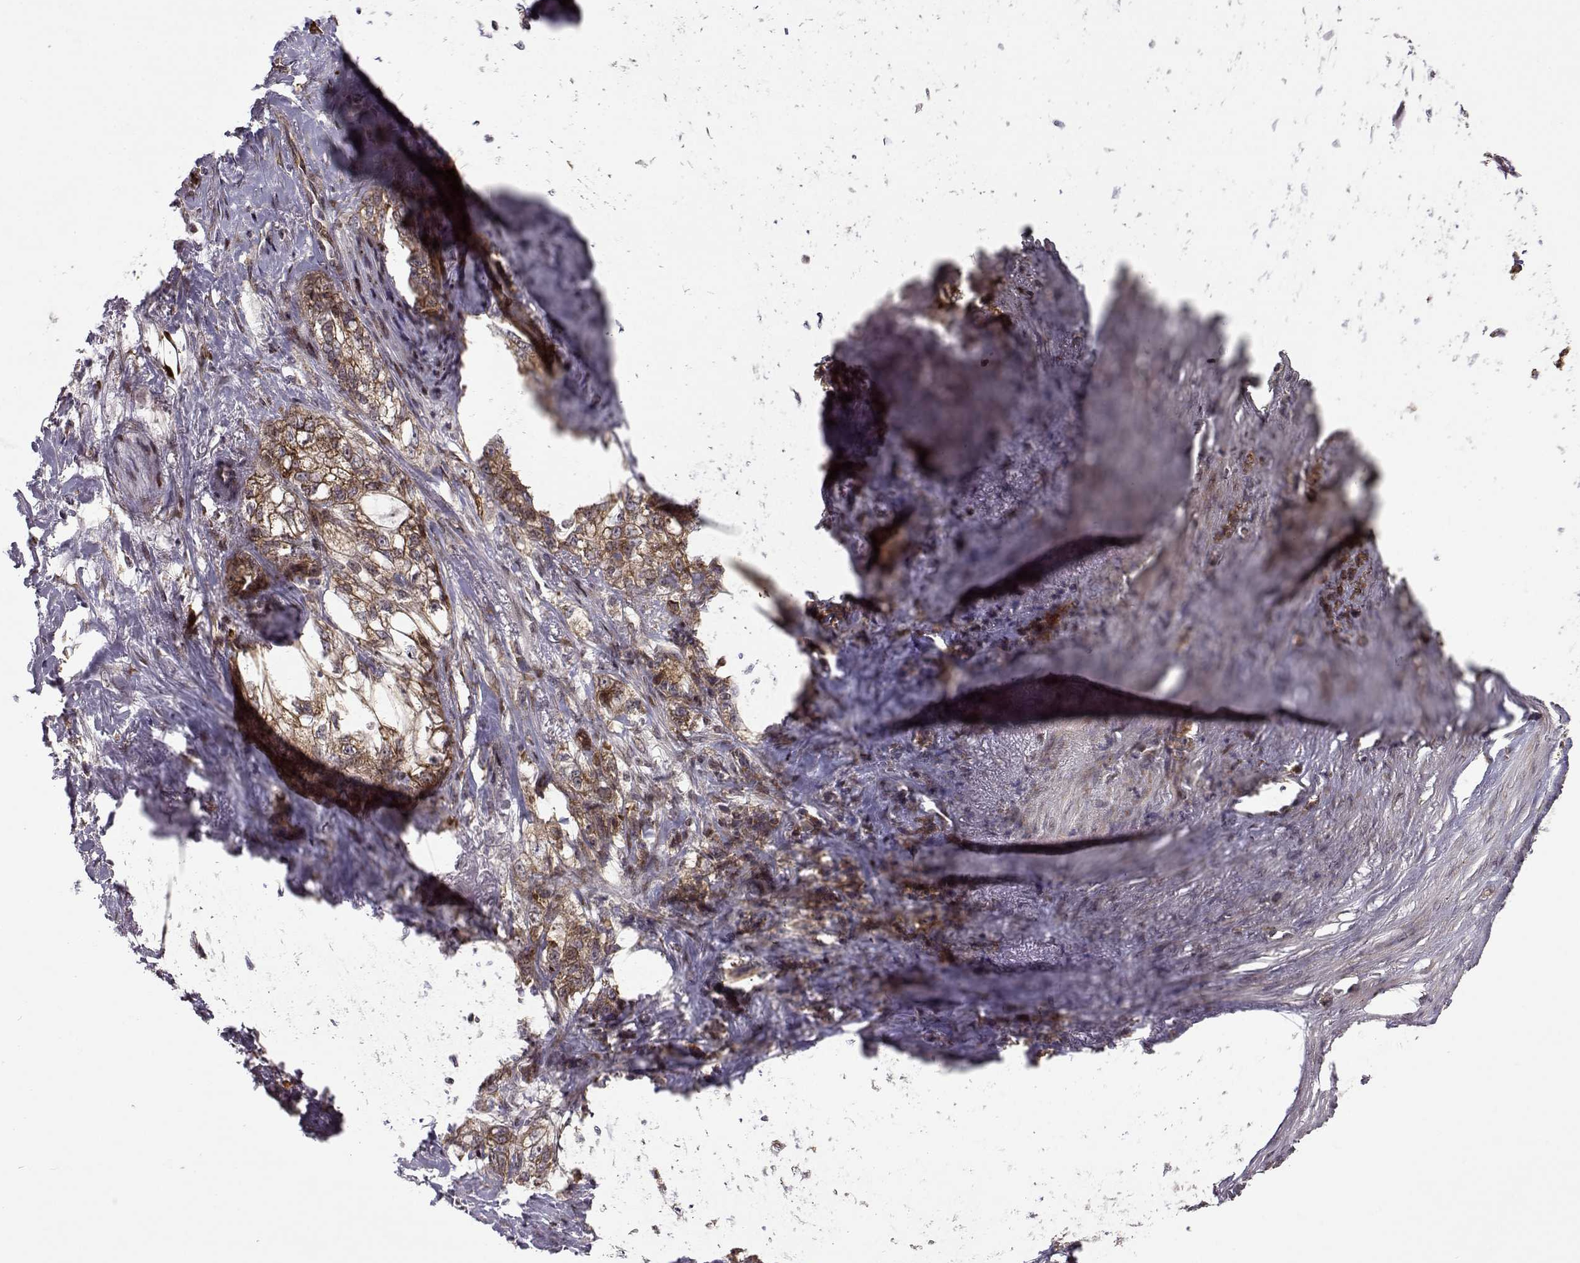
{"staining": {"intensity": "strong", "quantity": ">75%", "location": "cytoplasmic/membranous"}, "tissue": "stomach cancer", "cell_type": "Tumor cells", "image_type": "cancer", "snomed": [{"axis": "morphology", "description": "Adenocarcinoma, NOS"}, {"axis": "topography", "description": "Stomach, lower"}], "caption": "Stomach adenocarcinoma stained with a brown dye exhibits strong cytoplasmic/membranous positive staining in approximately >75% of tumor cells.", "gene": "RPL31", "patient": {"sex": "male", "age": 88}}